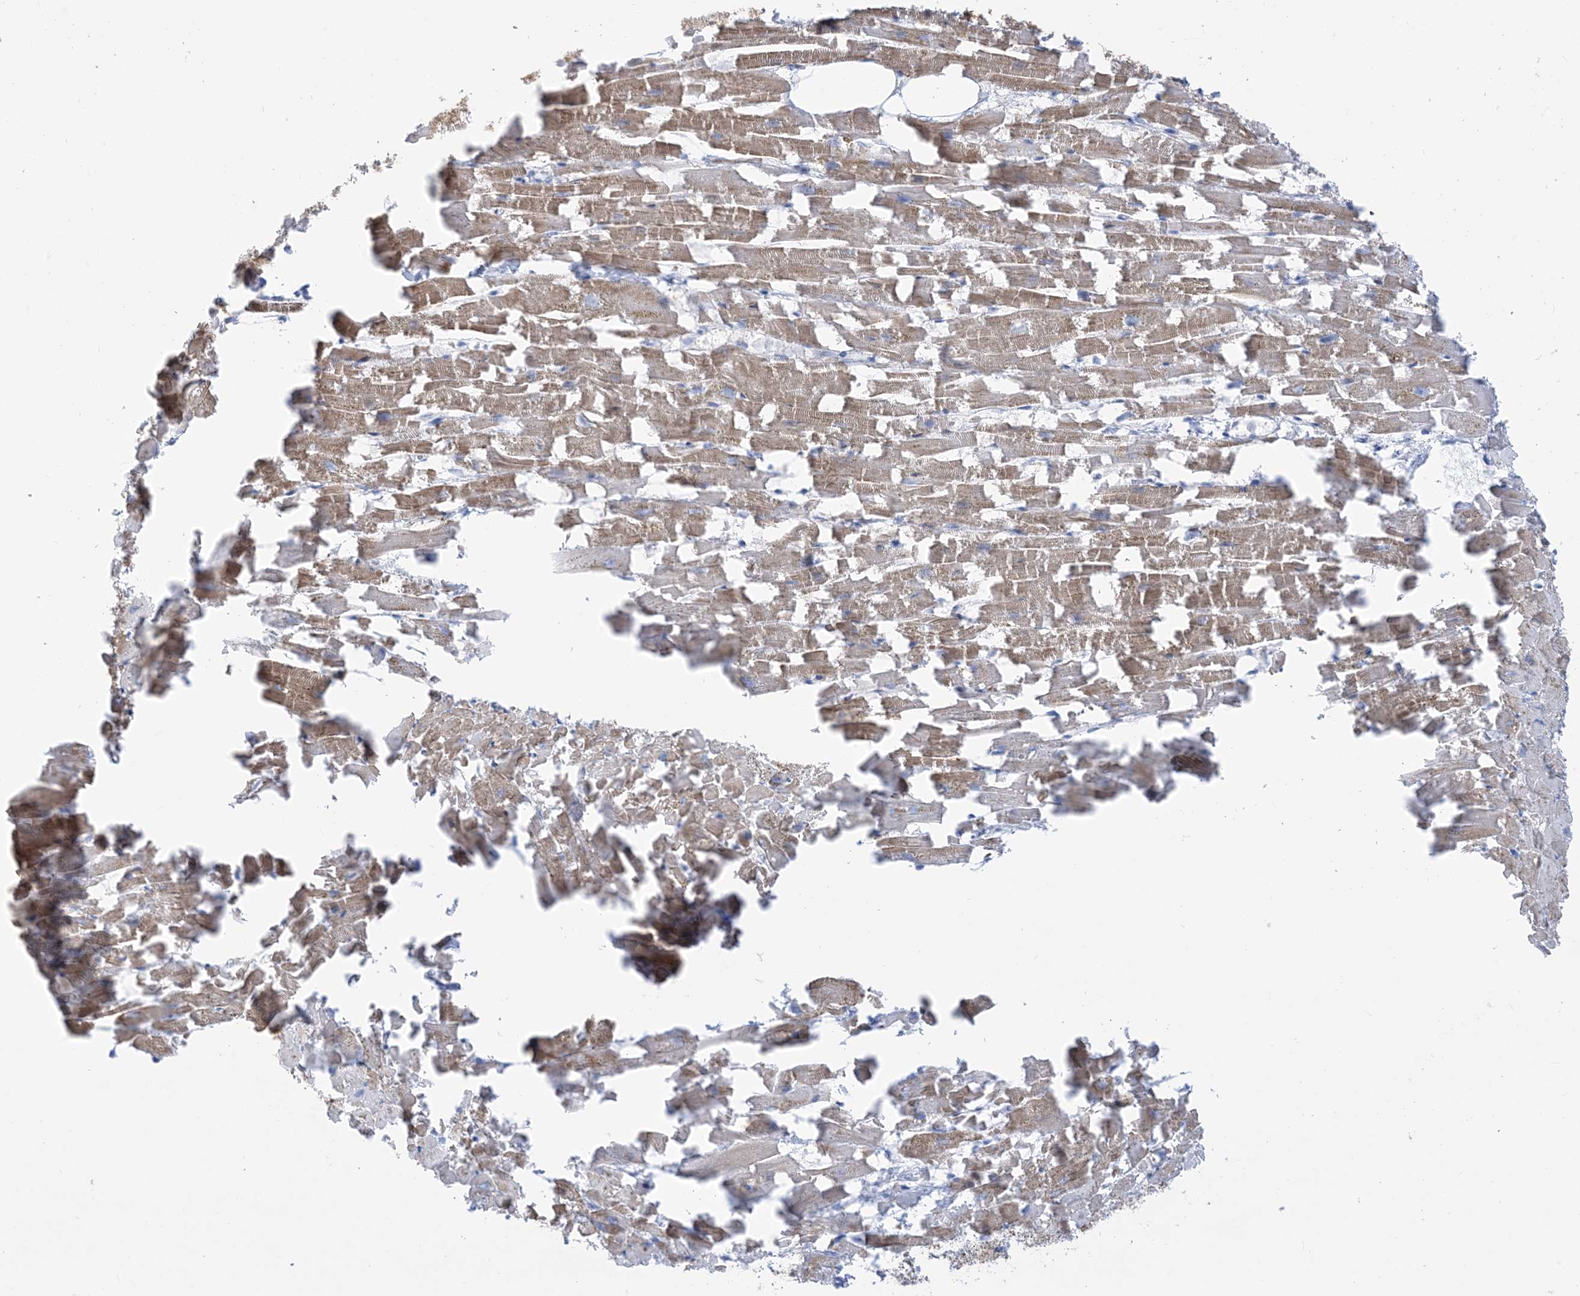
{"staining": {"intensity": "moderate", "quantity": ">75%", "location": "cytoplasmic/membranous"}, "tissue": "heart muscle", "cell_type": "Cardiomyocytes", "image_type": "normal", "snomed": [{"axis": "morphology", "description": "Normal tissue, NOS"}, {"axis": "topography", "description": "Heart"}], "caption": "This photomicrograph demonstrates unremarkable heart muscle stained with immunohistochemistry (IHC) to label a protein in brown. The cytoplasmic/membranous of cardiomyocytes show moderate positivity for the protein. Nuclei are counter-stained blue.", "gene": "MARS2", "patient": {"sex": "female", "age": 64}}